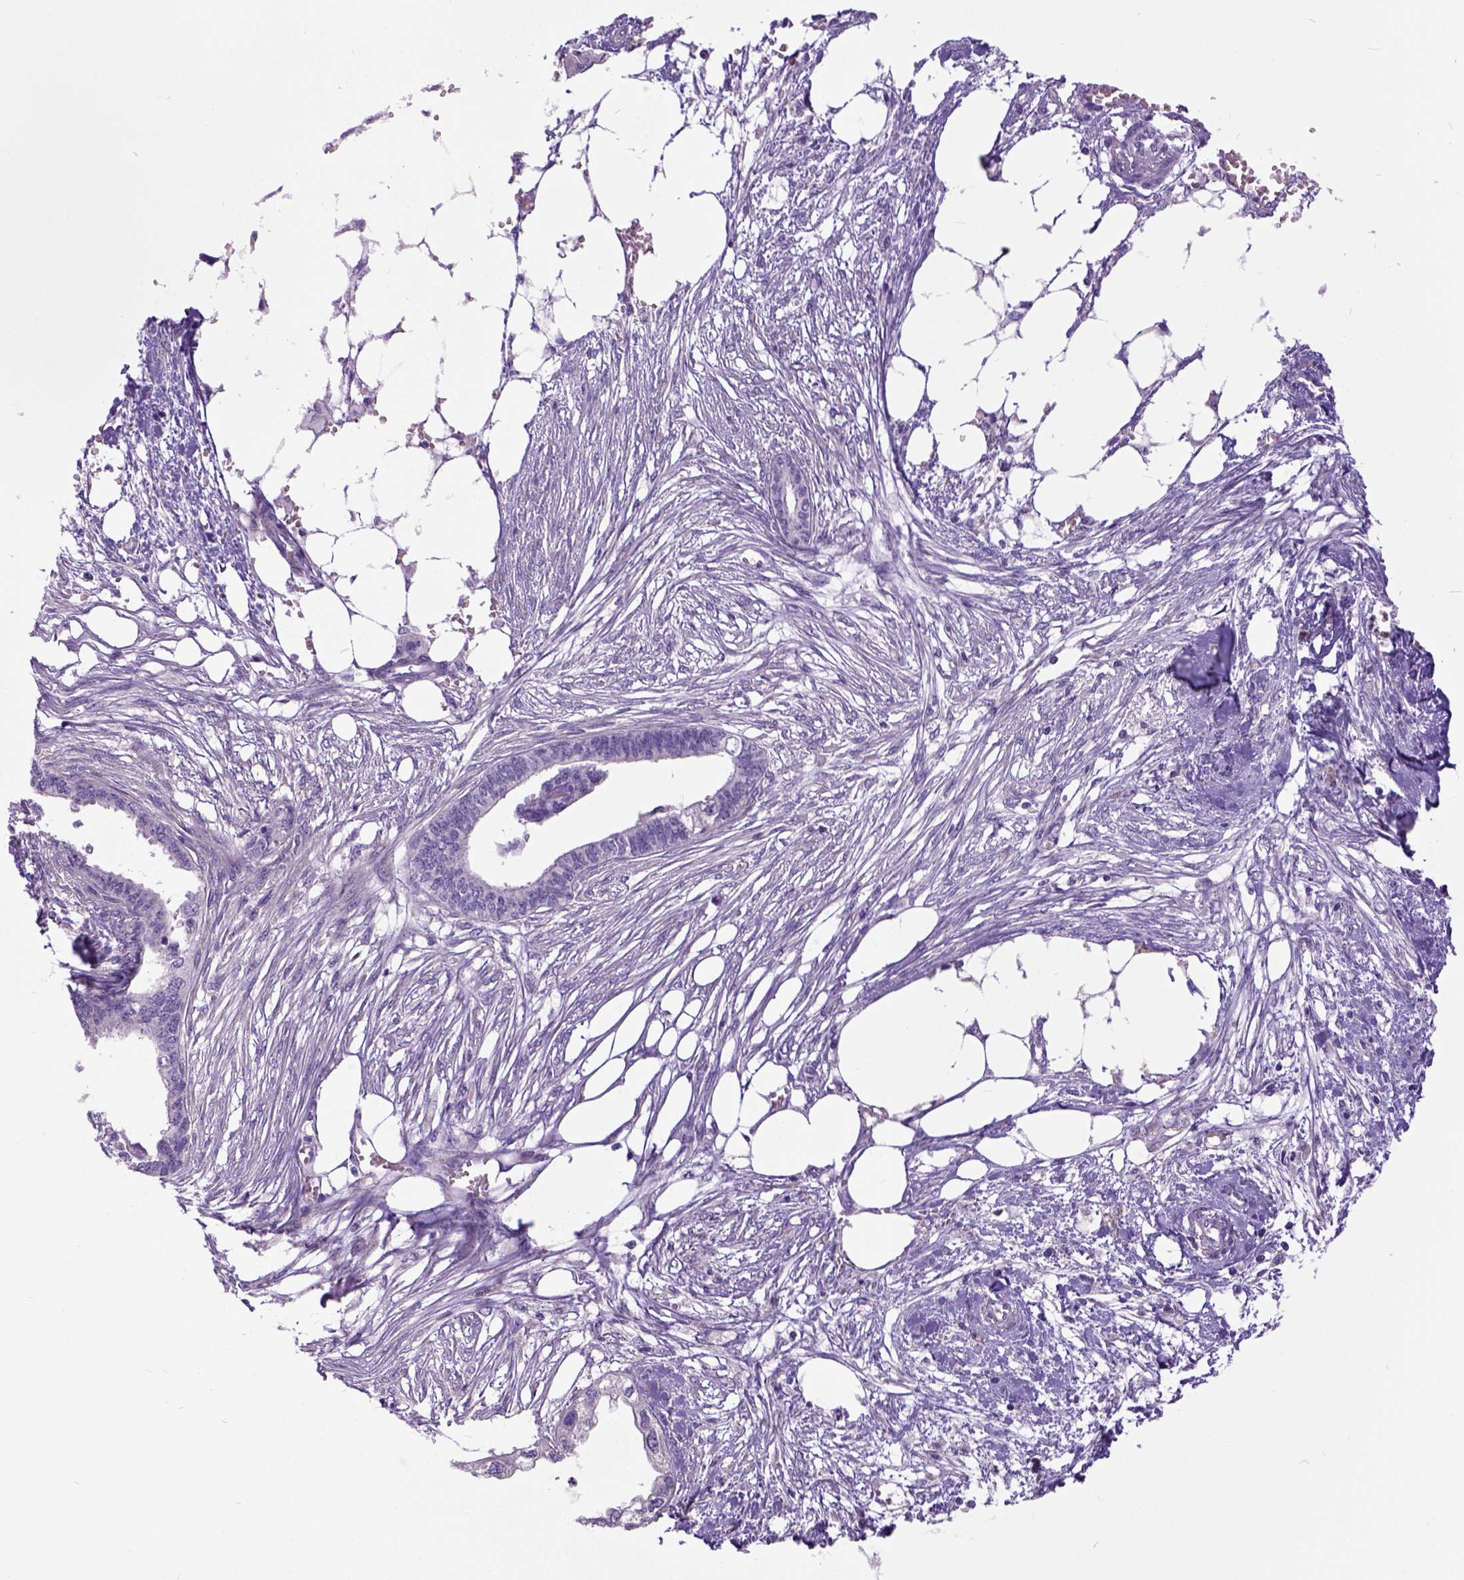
{"staining": {"intensity": "negative", "quantity": "none", "location": "none"}, "tissue": "endometrial cancer", "cell_type": "Tumor cells", "image_type": "cancer", "snomed": [{"axis": "morphology", "description": "Adenocarcinoma, NOS"}, {"axis": "morphology", "description": "Adenocarcinoma, metastatic, NOS"}, {"axis": "topography", "description": "Adipose tissue"}, {"axis": "topography", "description": "Endometrium"}], "caption": "DAB (3,3'-diaminobenzidine) immunohistochemical staining of endometrial adenocarcinoma reveals no significant expression in tumor cells.", "gene": "NEK5", "patient": {"sex": "female", "age": 67}}